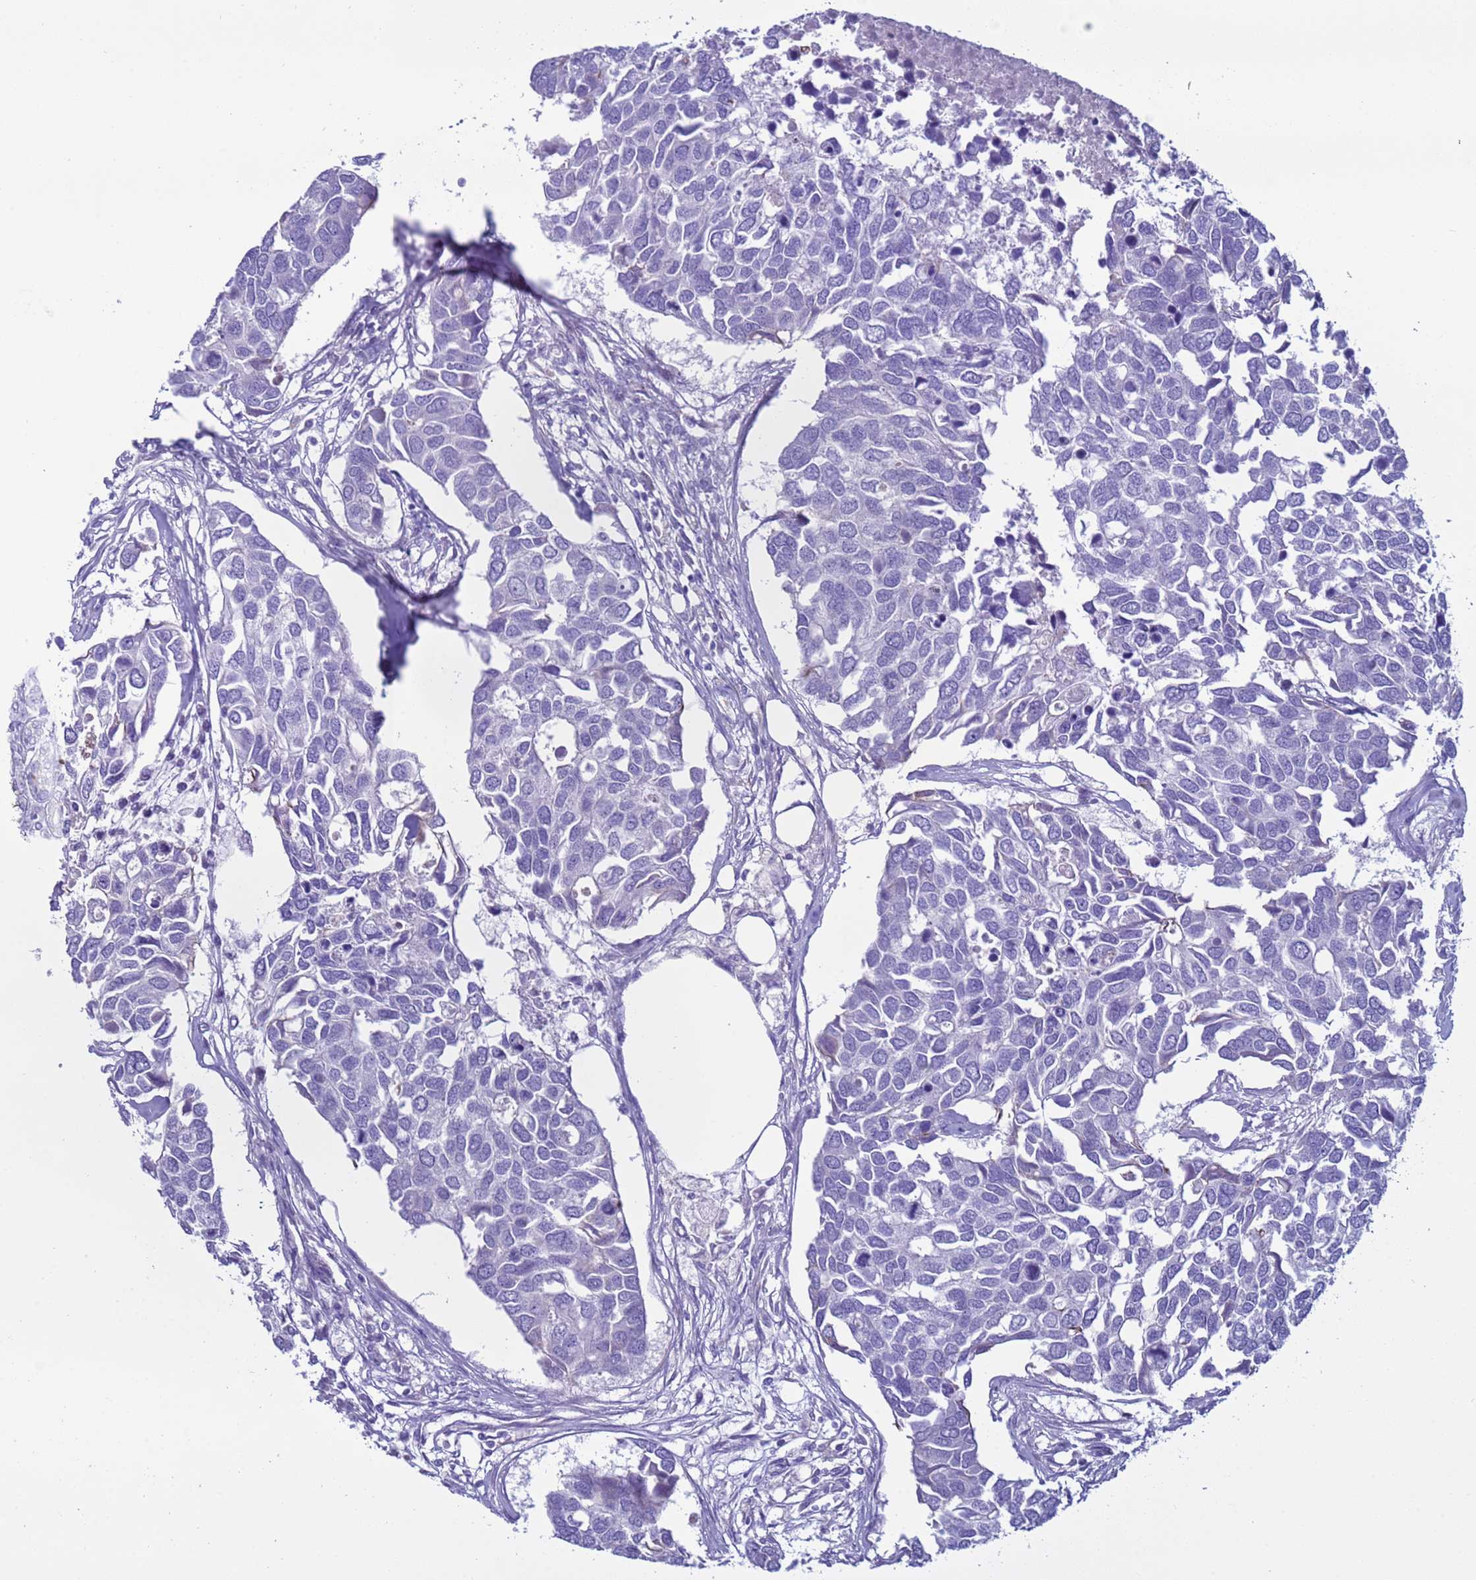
{"staining": {"intensity": "negative", "quantity": "none", "location": "none"}, "tissue": "breast cancer", "cell_type": "Tumor cells", "image_type": "cancer", "snomed": [{"axis": "morphology", "description": "Duct carcinoma"}, {"axis": "topography", "description": "Breast"}], "caption": "A photomicrograph of human invasive ductal carcinoma (breast) is negative for staining in tumor cells.", "gene": "CST4", "patient": {"sex": "female", "age": 83}}